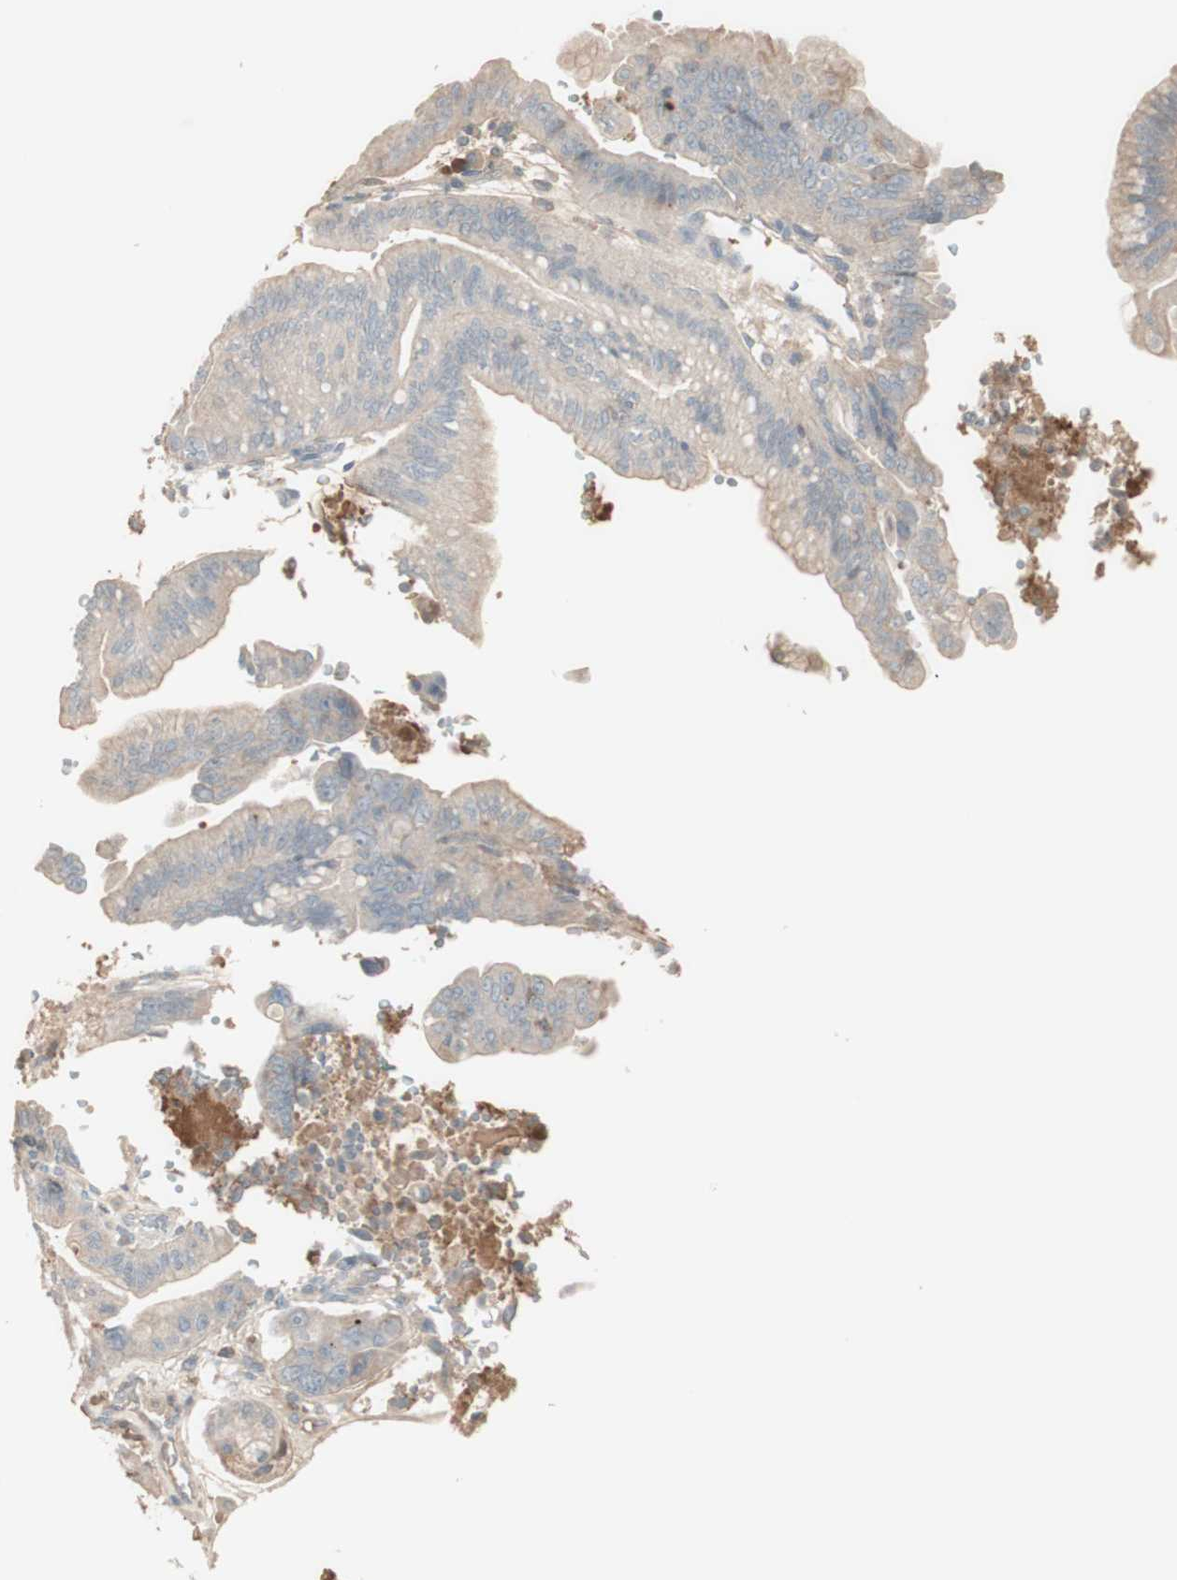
{"staining": {"intensity": "weak", "quantity": ">75%", "location": "cytoplasmic/membranous"}, "tissue": "pancreatic cancer", "cell_type": "Tumor cells", "image_type": "cancer", "snomed": [{"axis": "morphology", "description": "Adenocarcinoma, NOS"}, {"axis": "topography", "description": "Pancreas"}], "caption": "Pancreatic cancer stained for a protein exhibits weak cytoplasmic/membranous positivity in tumor cells. Nuclei are stained in blue.", "gene": "IFNG", "patient": {"sex": "male", "age": 70}}